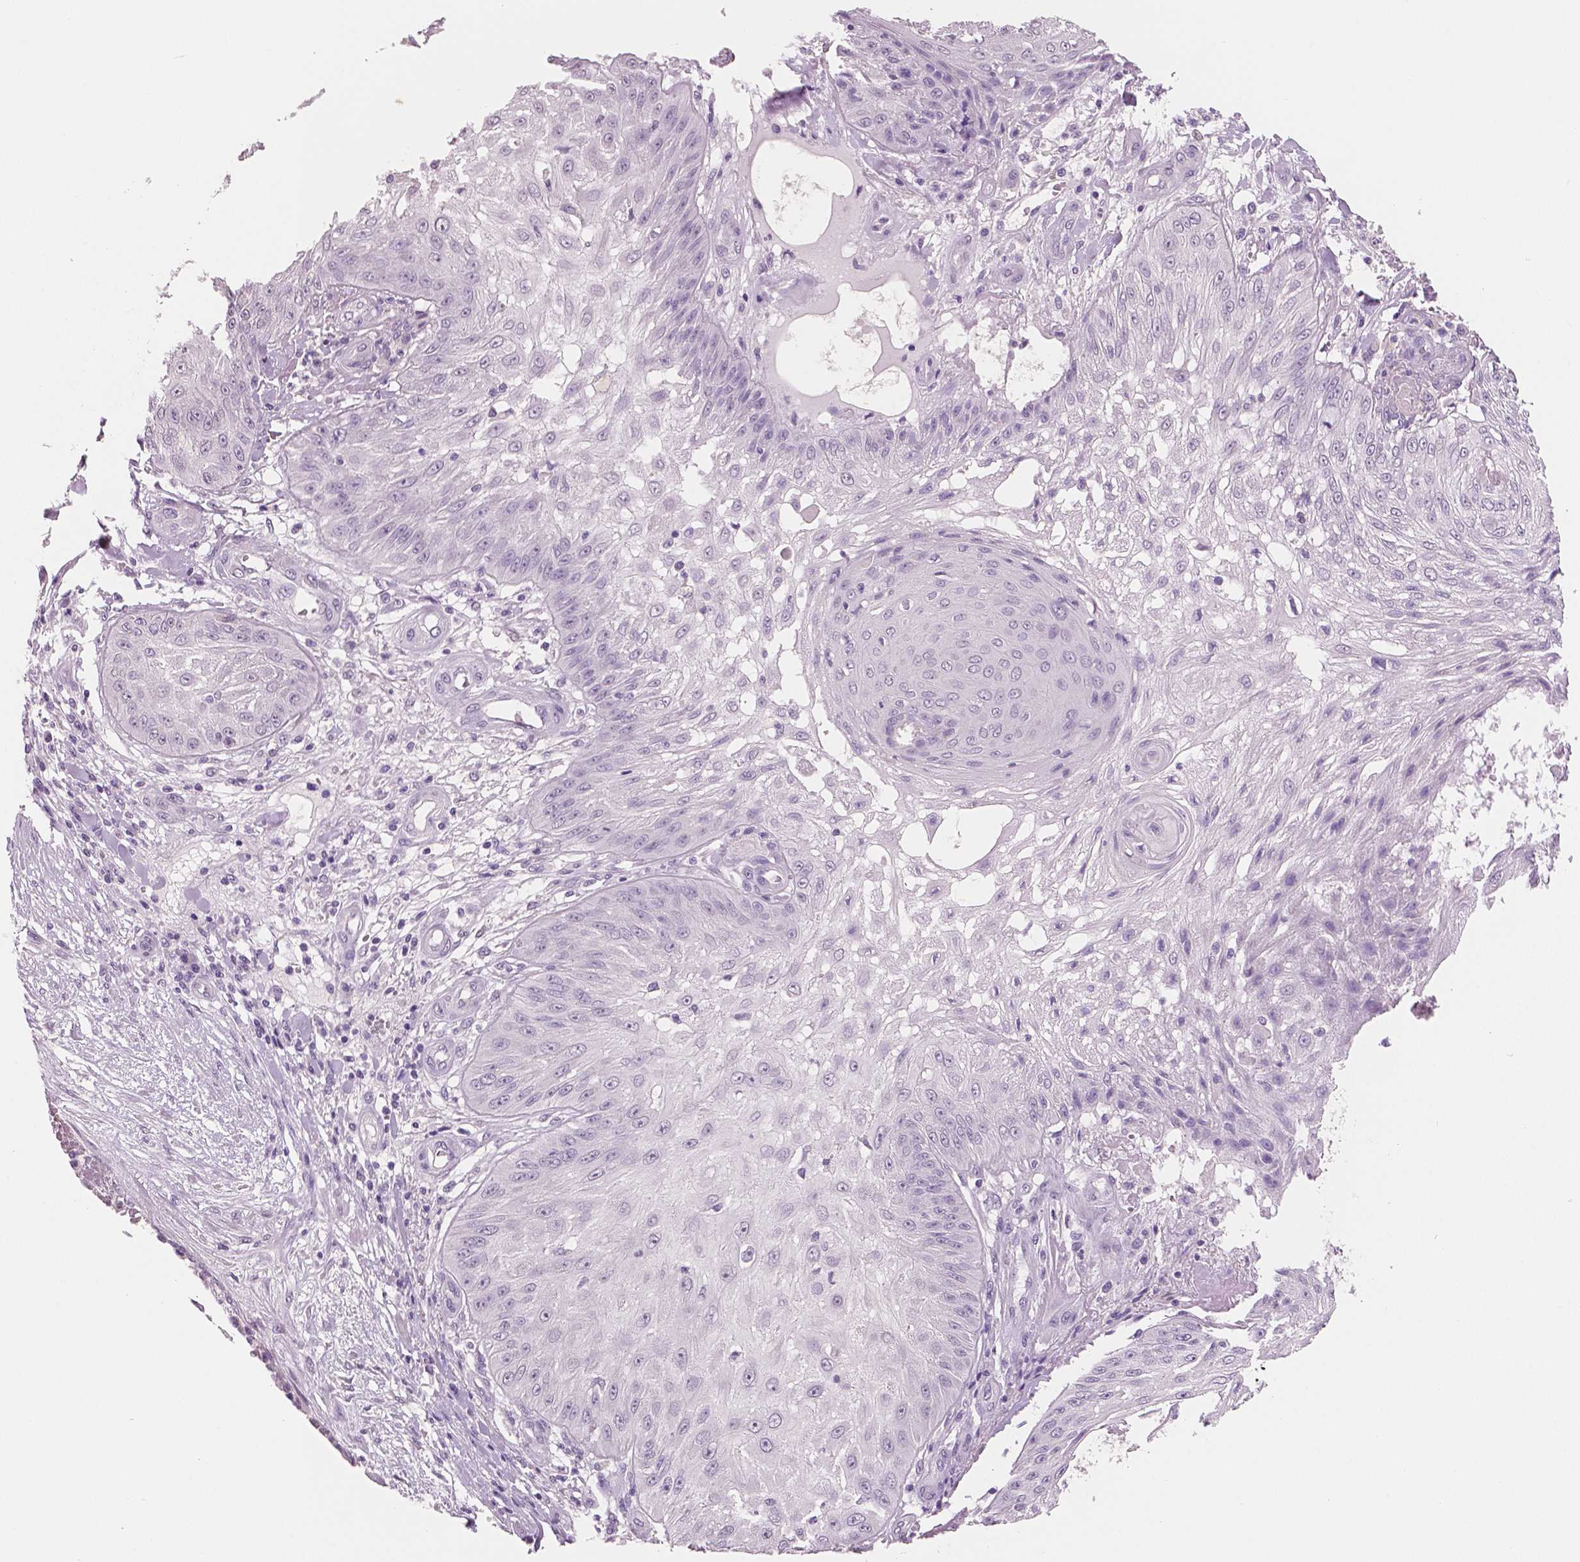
{"staining": {"intensity": "negative", "quantity": "none", "location": "none"}, "tissue": "skin cancer", "cell_type": "Tumor cells", "image_type": "cancer", "snomed": [{"axis": "morphology", "description": "Squamous cell carcinoma, NOS"}, {"axis": "topography", "description": "Skin"}], "caption": "Immunohistochemistry (IHC) histopathology image of skin cancer stained for a protein (brown), which shows no expression in tumor cells. Nuclei are stained in blue.", "gene": "NECAB2", "patient": {"sex": "male", "age": 70}}